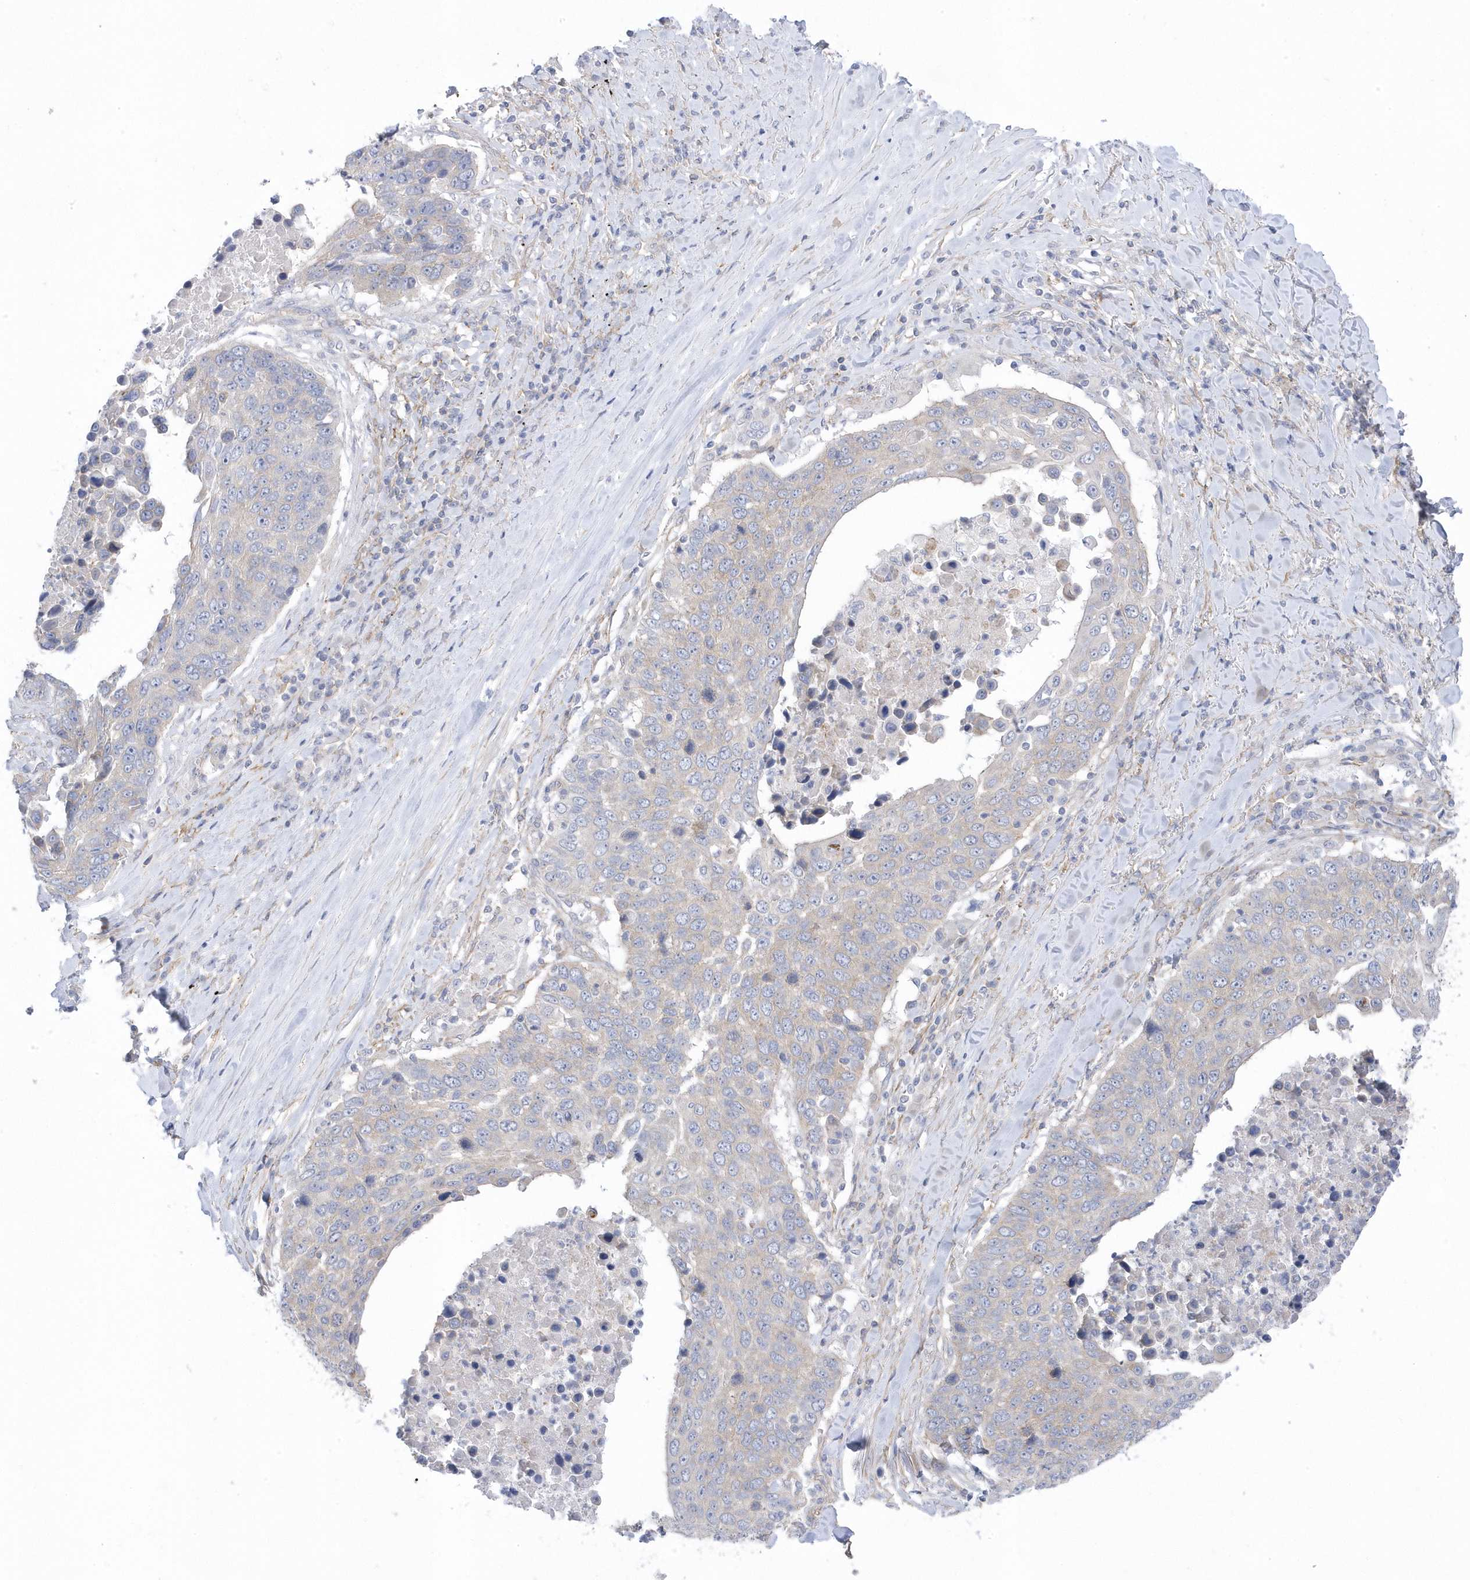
{"staining": {"intensity": "weak", "quantity": "<25%", "location": "cytoplasmic/membranous"}, "tissue": "lung cancer", "cell_type": "Tumor cells", "image_type": "cancer", "snomed": [{"axis": "morphology", "description": "Squamous cell carcinoma, NOS"}, {"axis": "topography", "description": "Lung"}], "caption": "Micrograph shows no significant protein staining in tumor cells of lung cancer (squamous cell carcinoma).", "gene": "ANAPC1", "patient": {"sex": "male", "age": 66}}